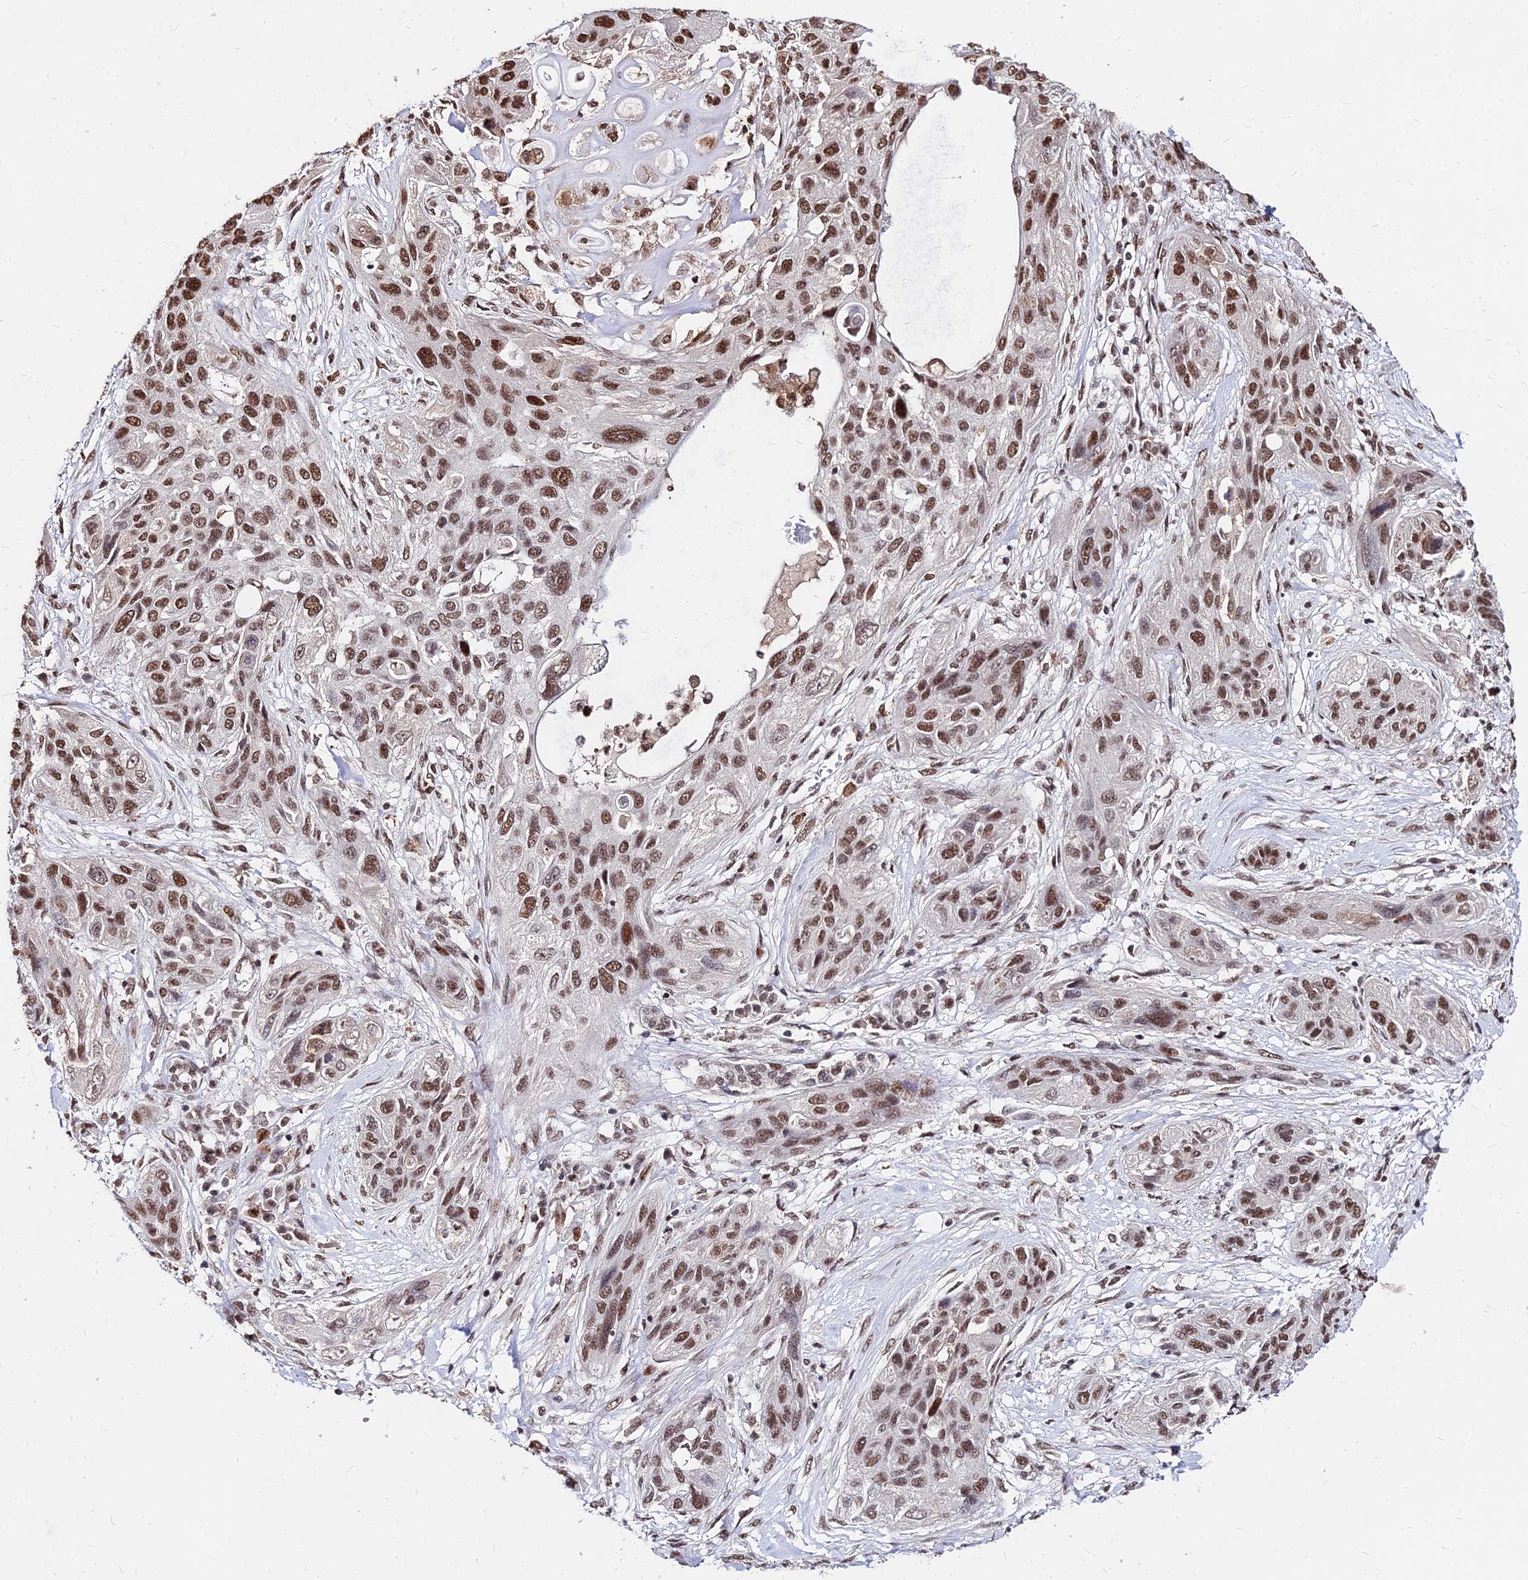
{"staining": {"intensity": "moderate", "quantity": ">75%", "location": "nuclear"}, "tissue": "lung cancer", "cell_type": "Tumor cells", "image_type": "cancer", "snomed": [{"axis": "morphology", "description": "Squamous cell carcinoma, NOS"}, {"axis": "topography", "description": "Lung"}], "caption": "Brown immunohistochemical staining in human squamous cell carcinoma (lung) exhibits moderate nuclear staining in about >75% of tumor cells.", "gene": "ZBED4", "patient": {"sex": "female", "age": 70}}